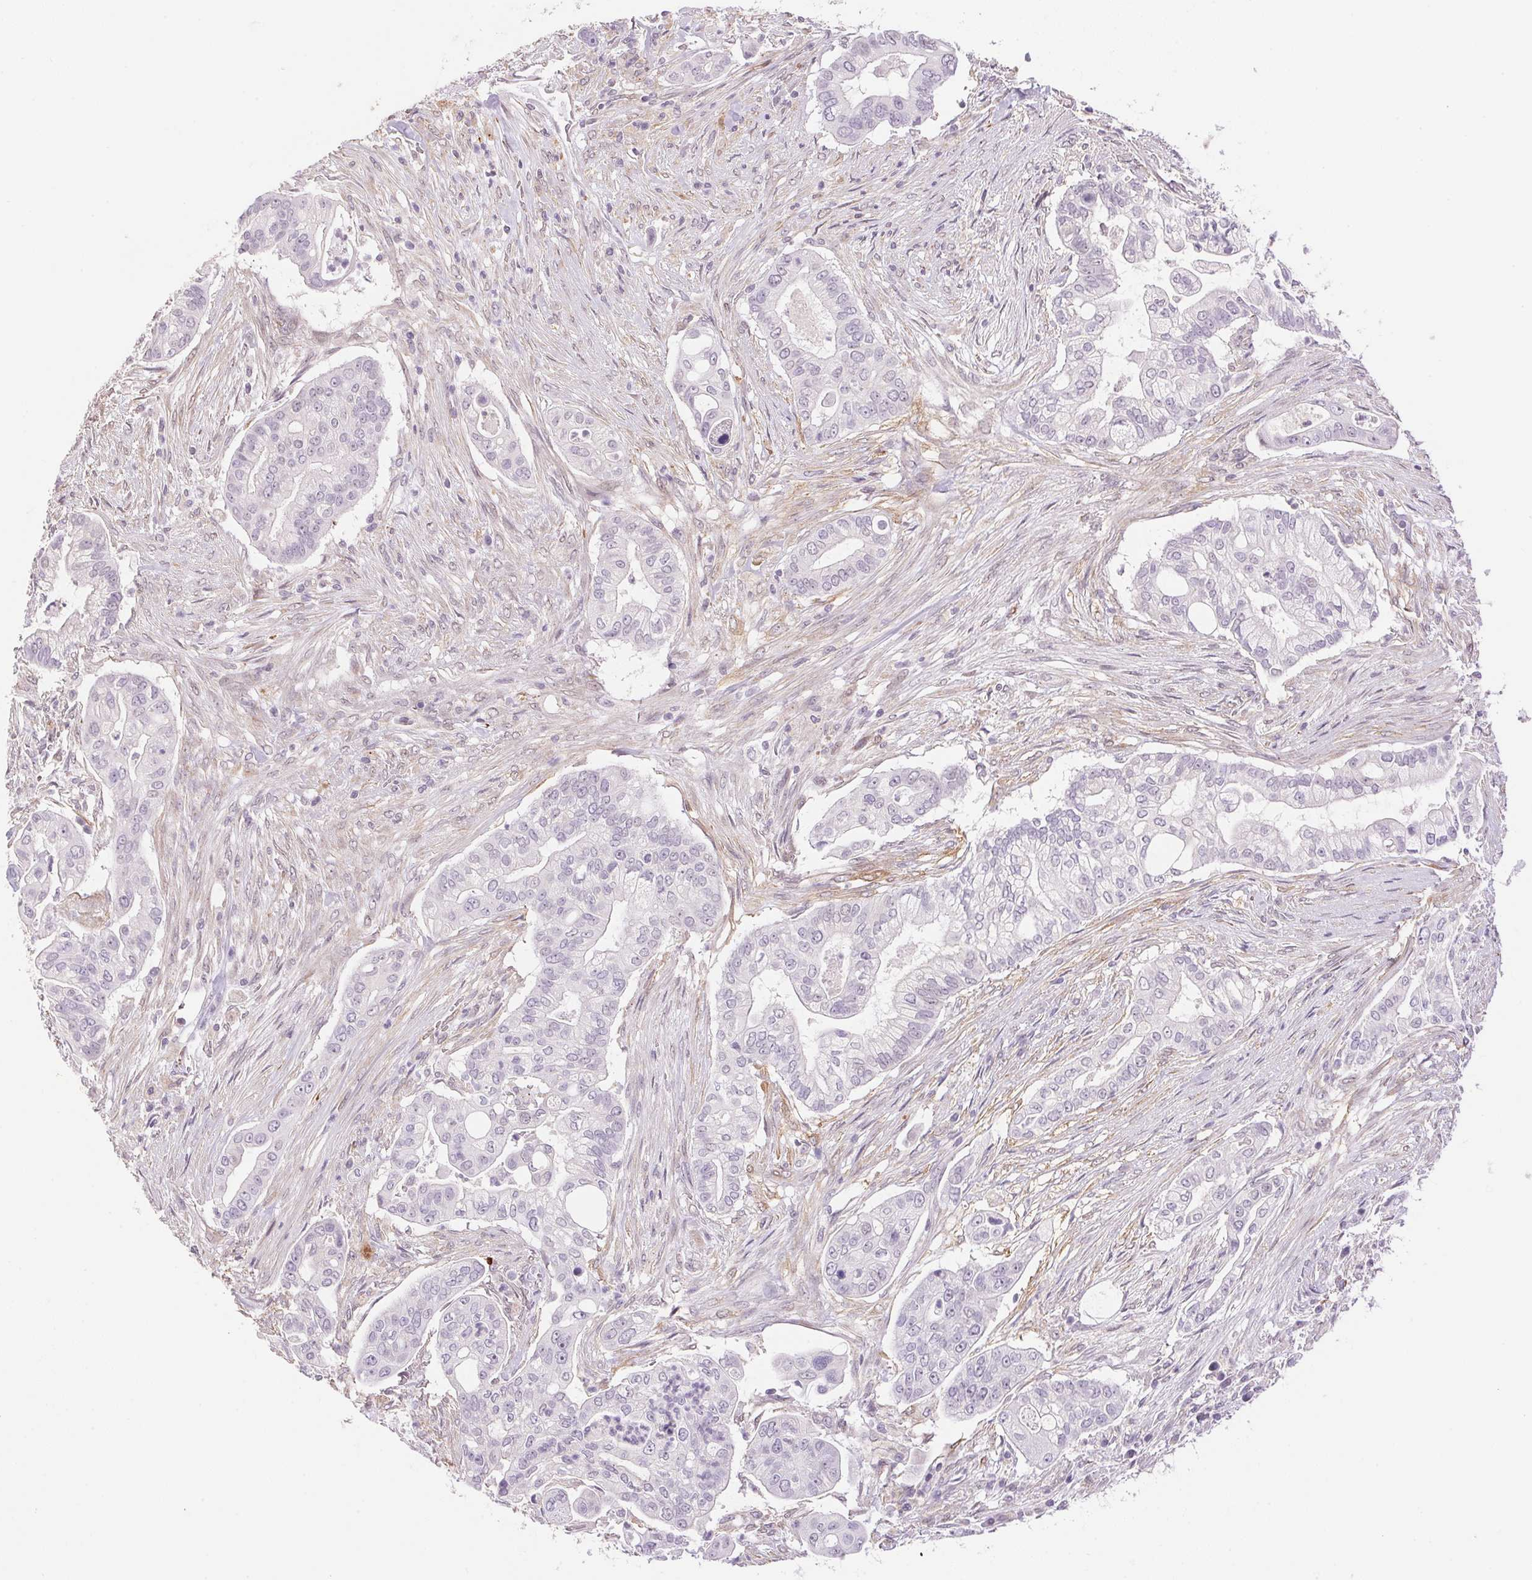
{"staining": {"intensity": "negative", "quantity": "none", "location": "none"}, "tissue": "pancreatic cancer", "cell_type": "Tumor cells", "image_type": "cancer", "snomed": [{"axis": "morphology", "description": "Adenocarcinoma, NOS"}, {"axis": "topography", "description": "Pancreas"}], "caption": "Tumor cells show no significant protein staining in pancreatic cancer.", "gene": "GYG2", "patient": {"sex": "female", "age": 69}}